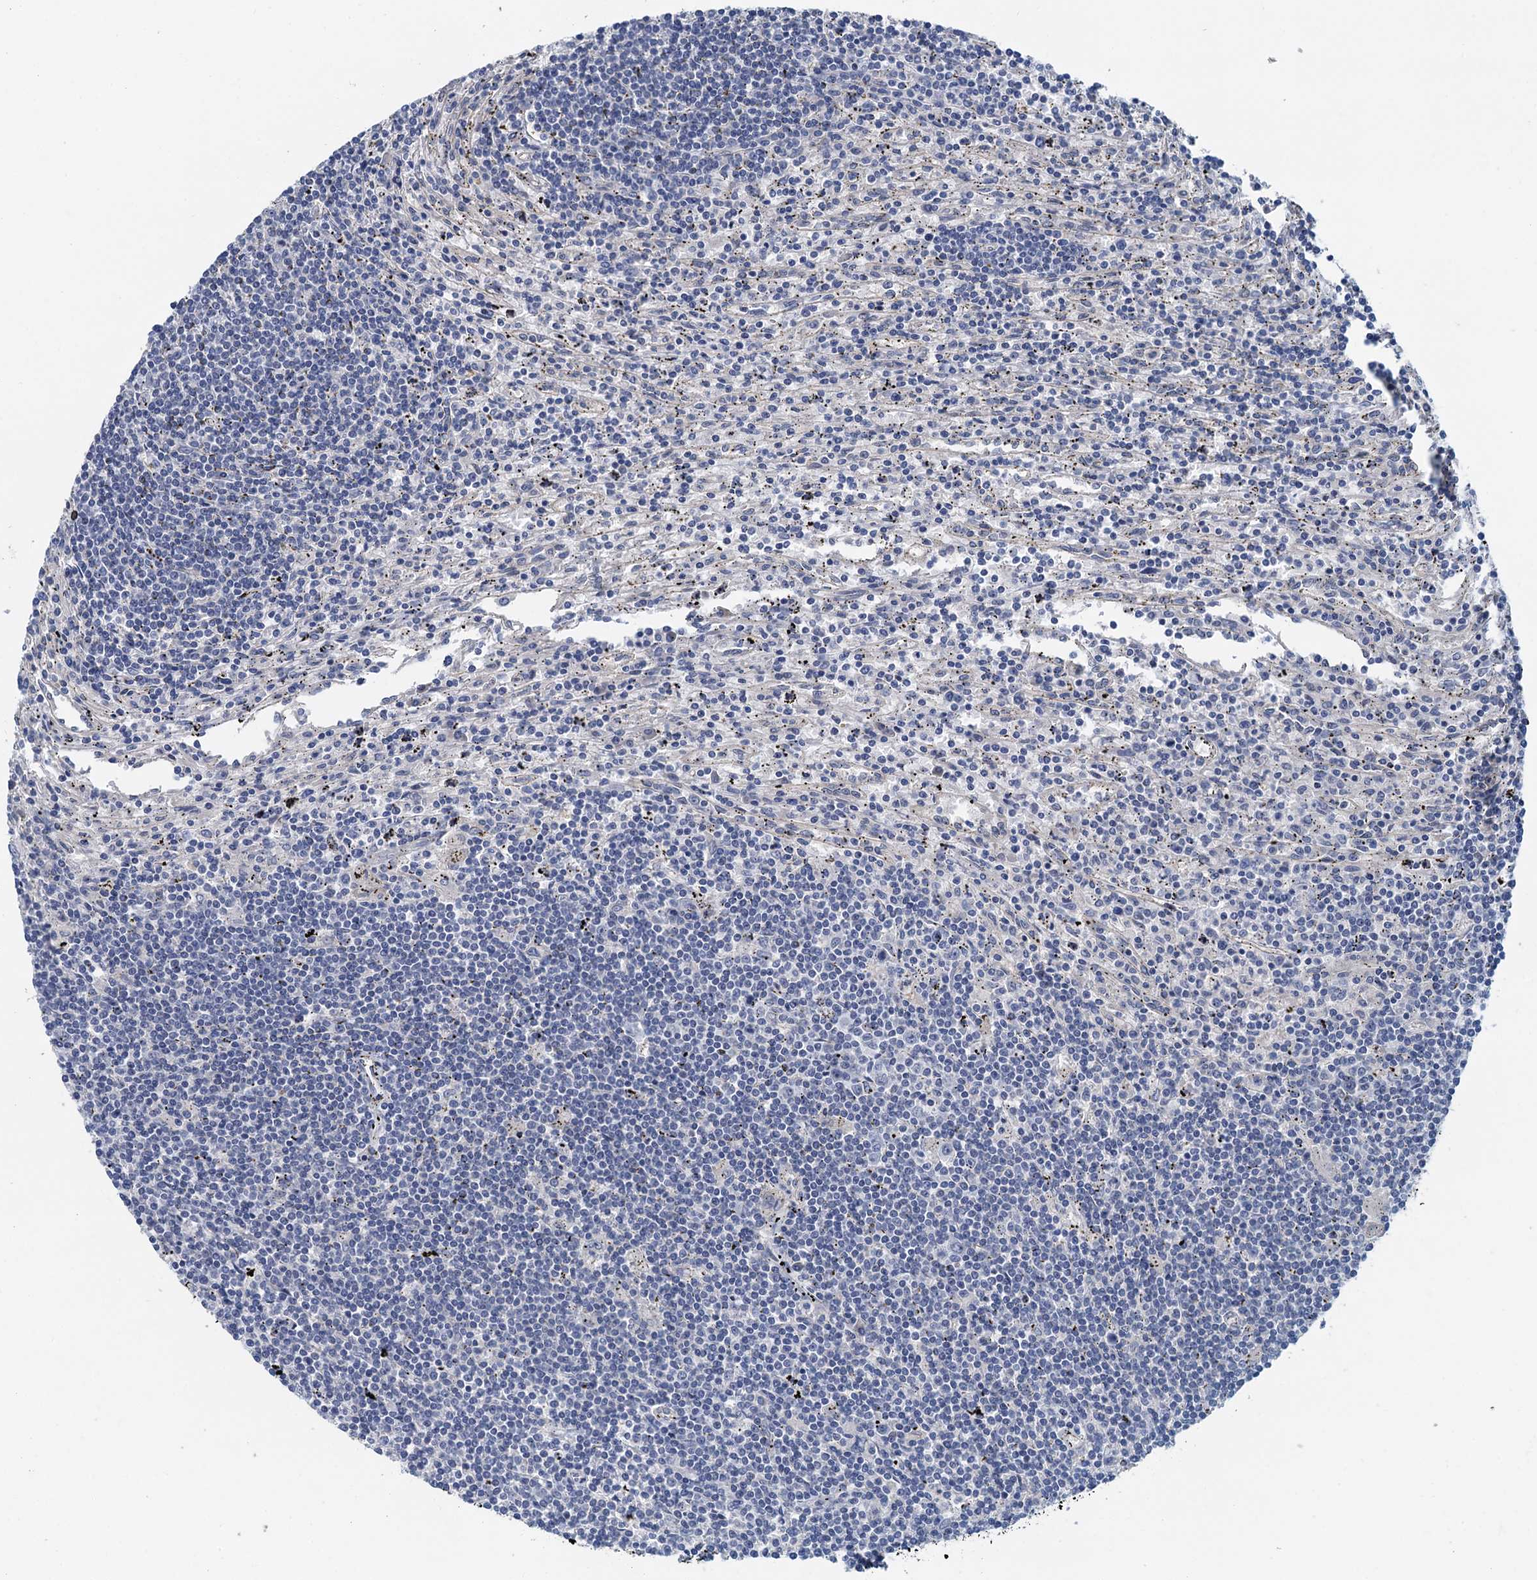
{"staining": {"intensity": "negative", "quantity": "none", "location": "none"}, "tissue": "lymphoma", "cell_type": "Tumor cells", "image_type": "cancer", "snomed": [{"axis": "morphology", "description": "Malignant lymphoma, non-Hodgkin's type, Low grade"}, {"axis": "topography", "description": "Spleen"}], "caption": "Human lymphoma stained for a protein using immunohistochemistry (IHC) reveals no staining in tumor cells.", "gene": "MYO16", "patient": {"sex": "male", "age": 76}}